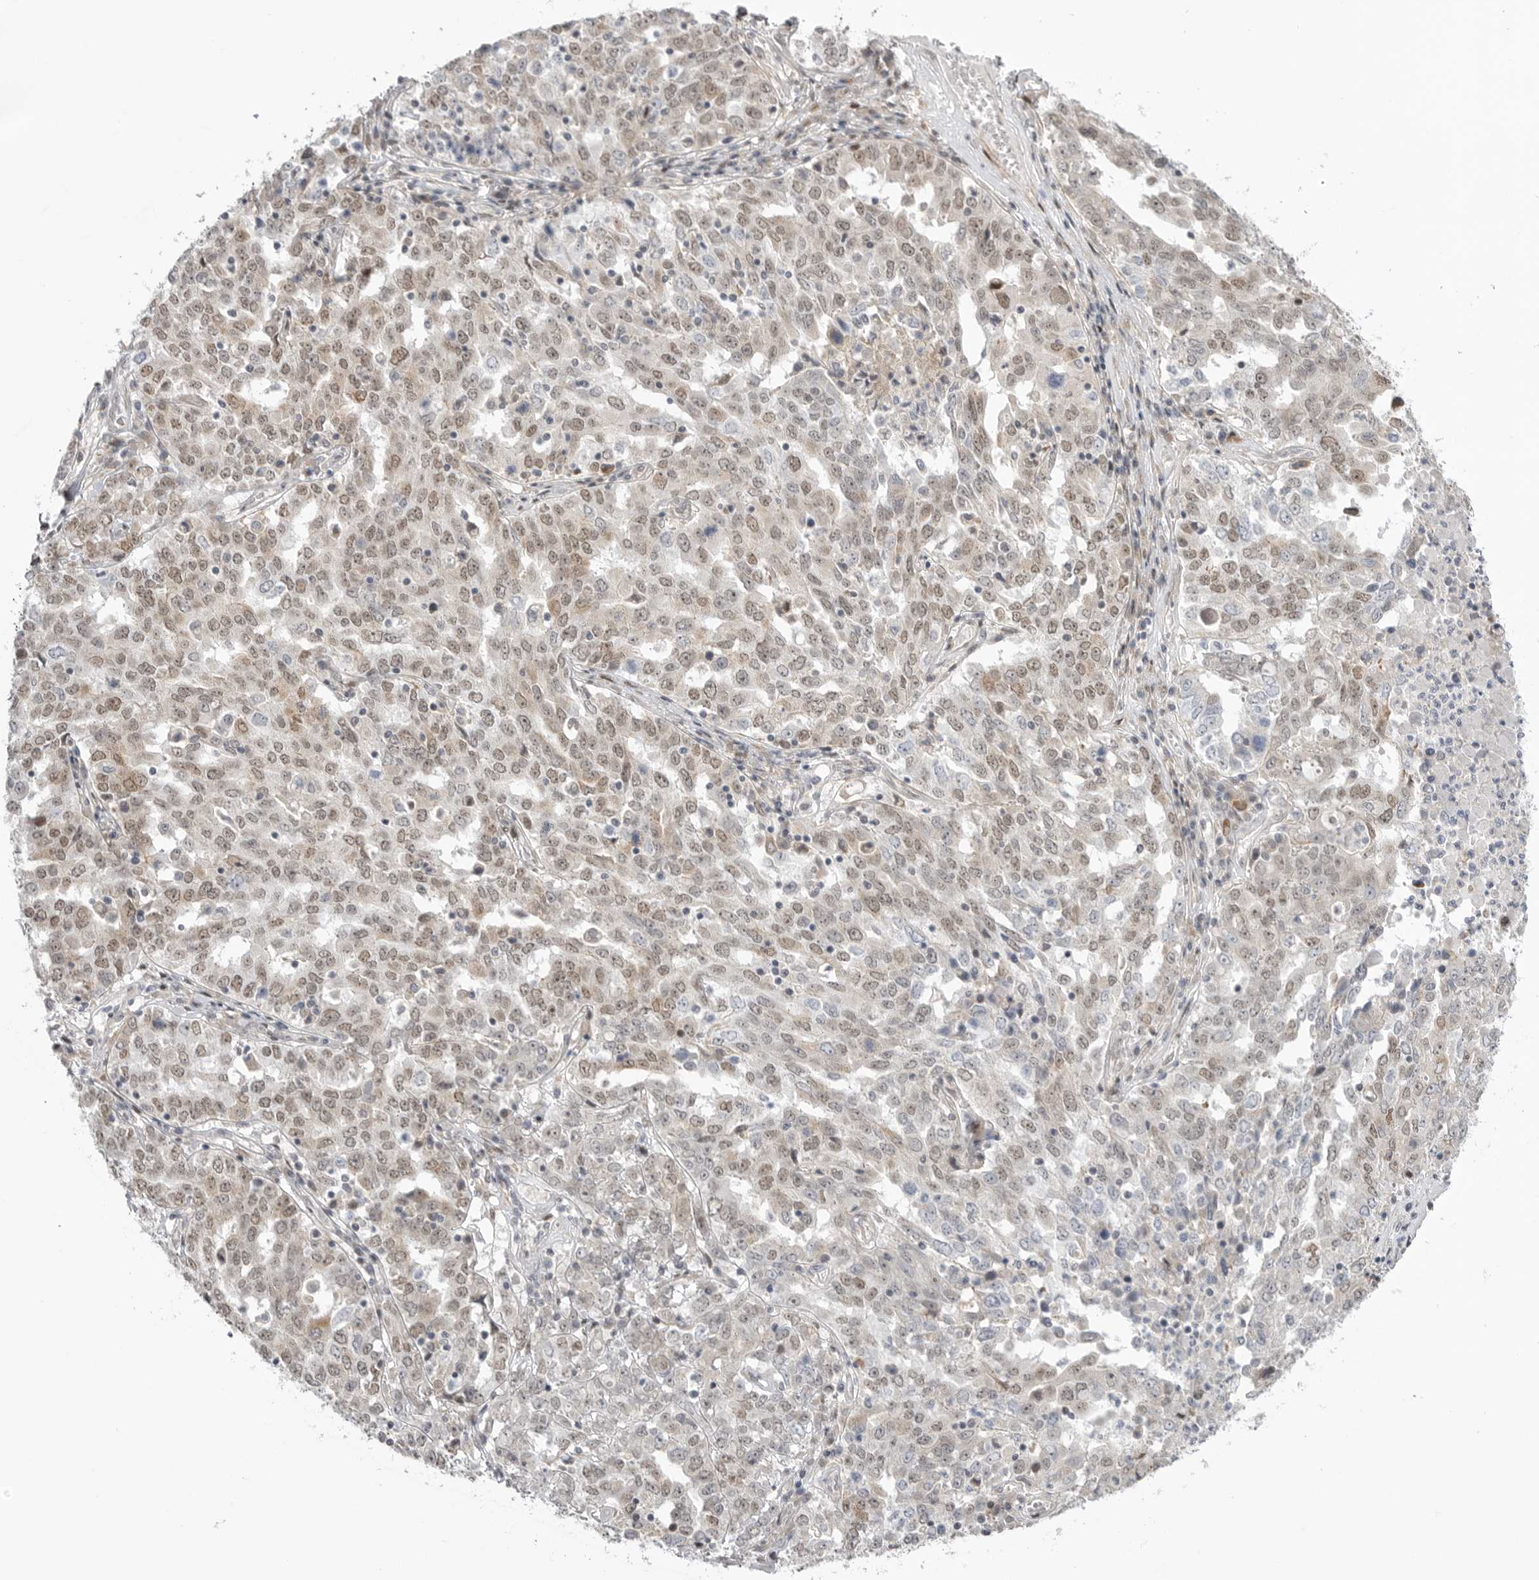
{"staining": {"intensity": "weak", "quantity": ">75%", "location": "nuclear"}, "tissue": "ovarian cancer", "cell_type": "Tumor cells", "image_type": "cancer", "snomed": [{"axis": "morphology", "description": "Carcinoma, endometroid"}, {"axis": "topography", "description": "Ovary"}], "caption": "Protein analysis of ovarian endometroid carcinoma tissue displays weak nuclear positivity in approximately >75% of tumor cells. (Stains: DAB in brown, nuclei in blue, Microscopy: brightfield microscopy at high magnification).", "gene": "GGT6", "patient": {"sex": "female", "age": 62}}